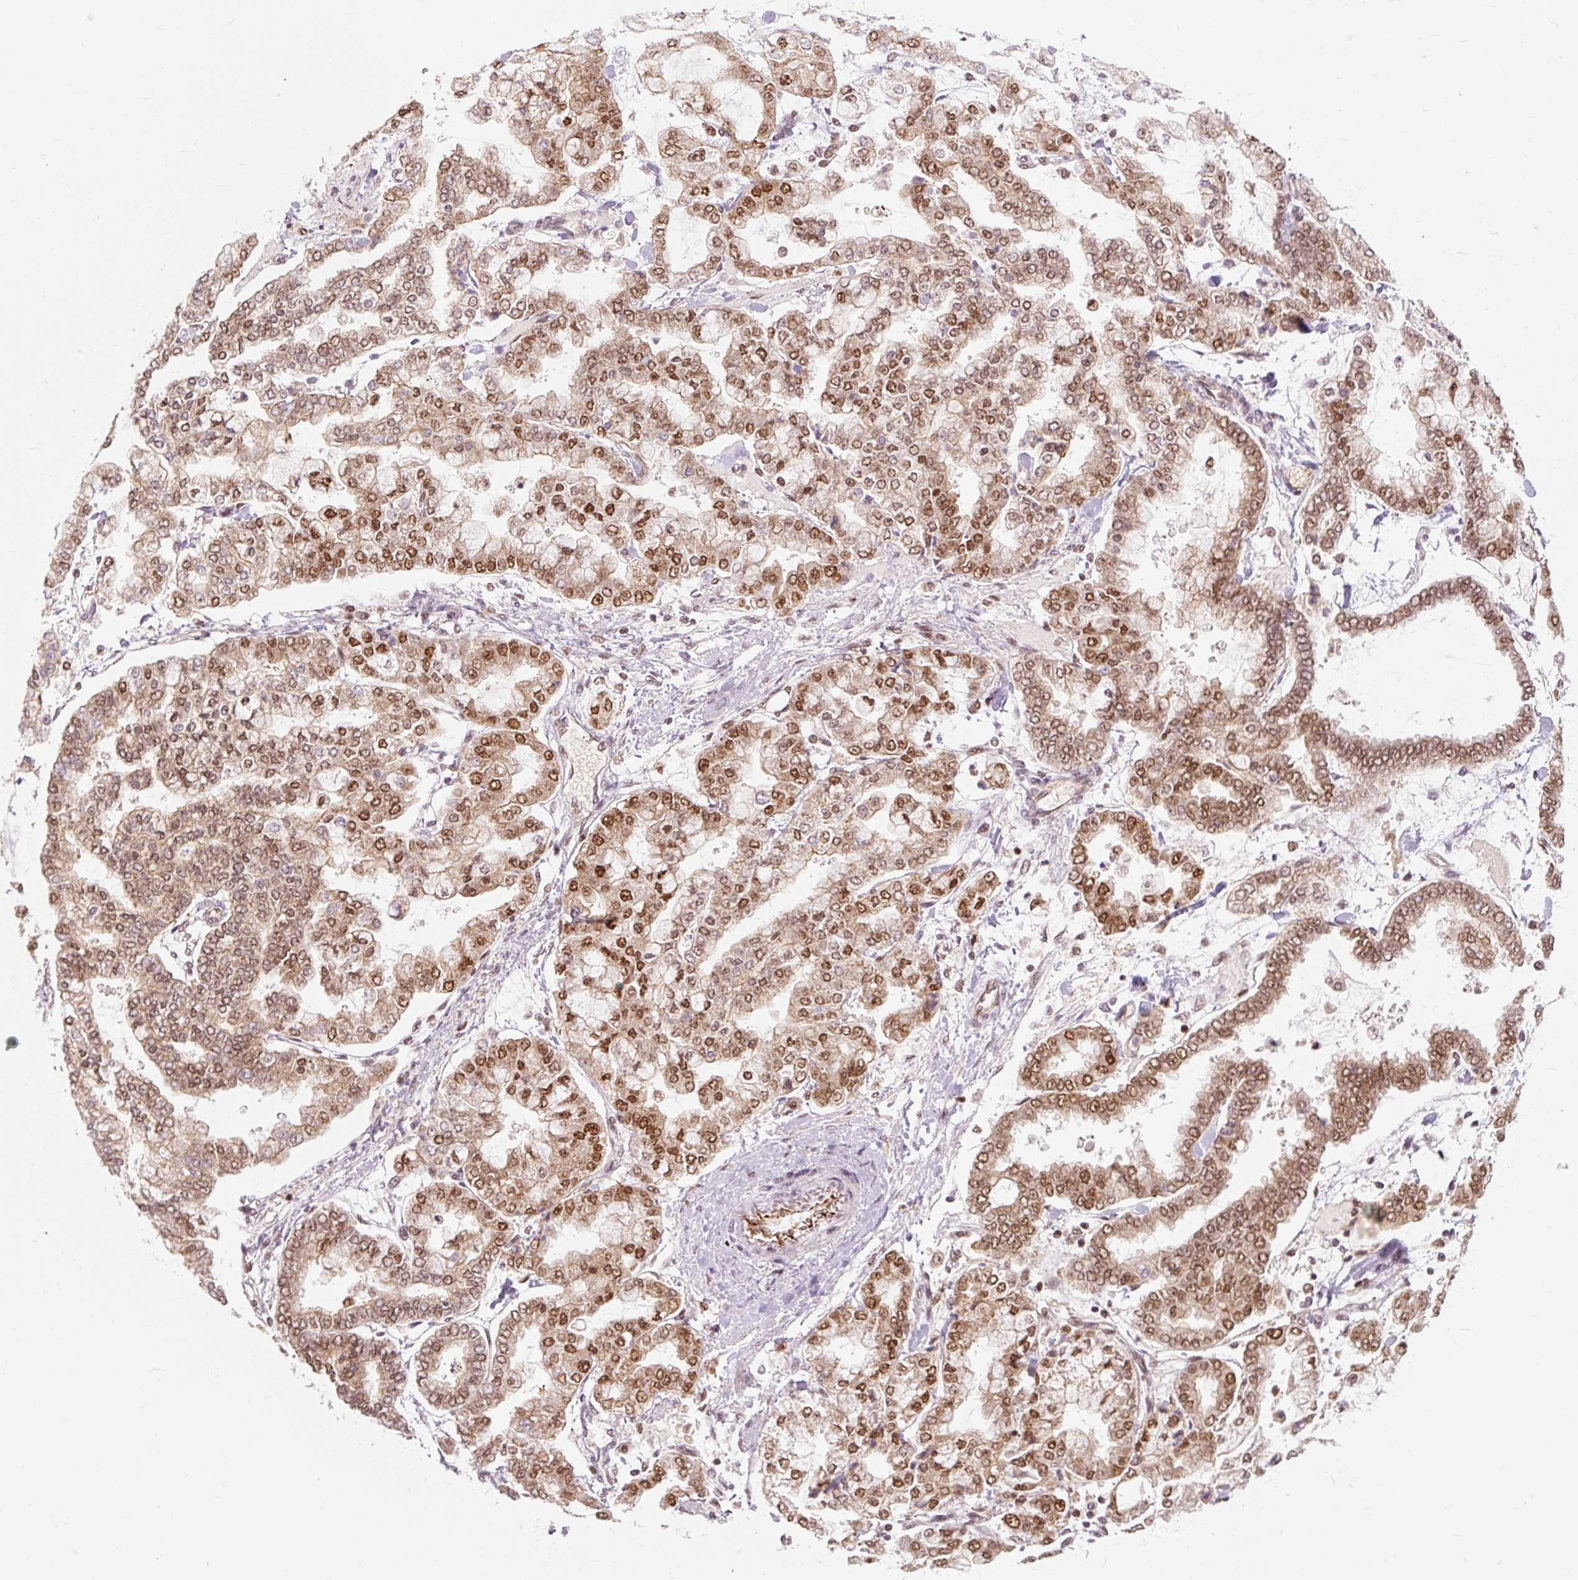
{"staining": {"intensity": "moderate", "quantity": "25%-75%", "location": "cytoplasmic/membranous,nuclear"}, "tissue": "stomach cancer", "cell_type": "Tumor cells", "image_type": "cancer", "snomed": [{"axis": "morphology", "description": "Normal tissue, NOS"}, {"axis": "morphology", "description": "Adenocarcinoma, NOS"}, {"axis": "topography", "description": "Stomach, upper"}, {"axis": "topography", "description": "Stomach"}], "caption": "Protein staining by IHC demonstrates moderate cytoplasmic/membranous and nuclear expression in about 25%-75% of tumor cells in adenocarcinoma (stomach).", "gene": "CSTF1", "patient": {"sex": "male", "age": 76}}